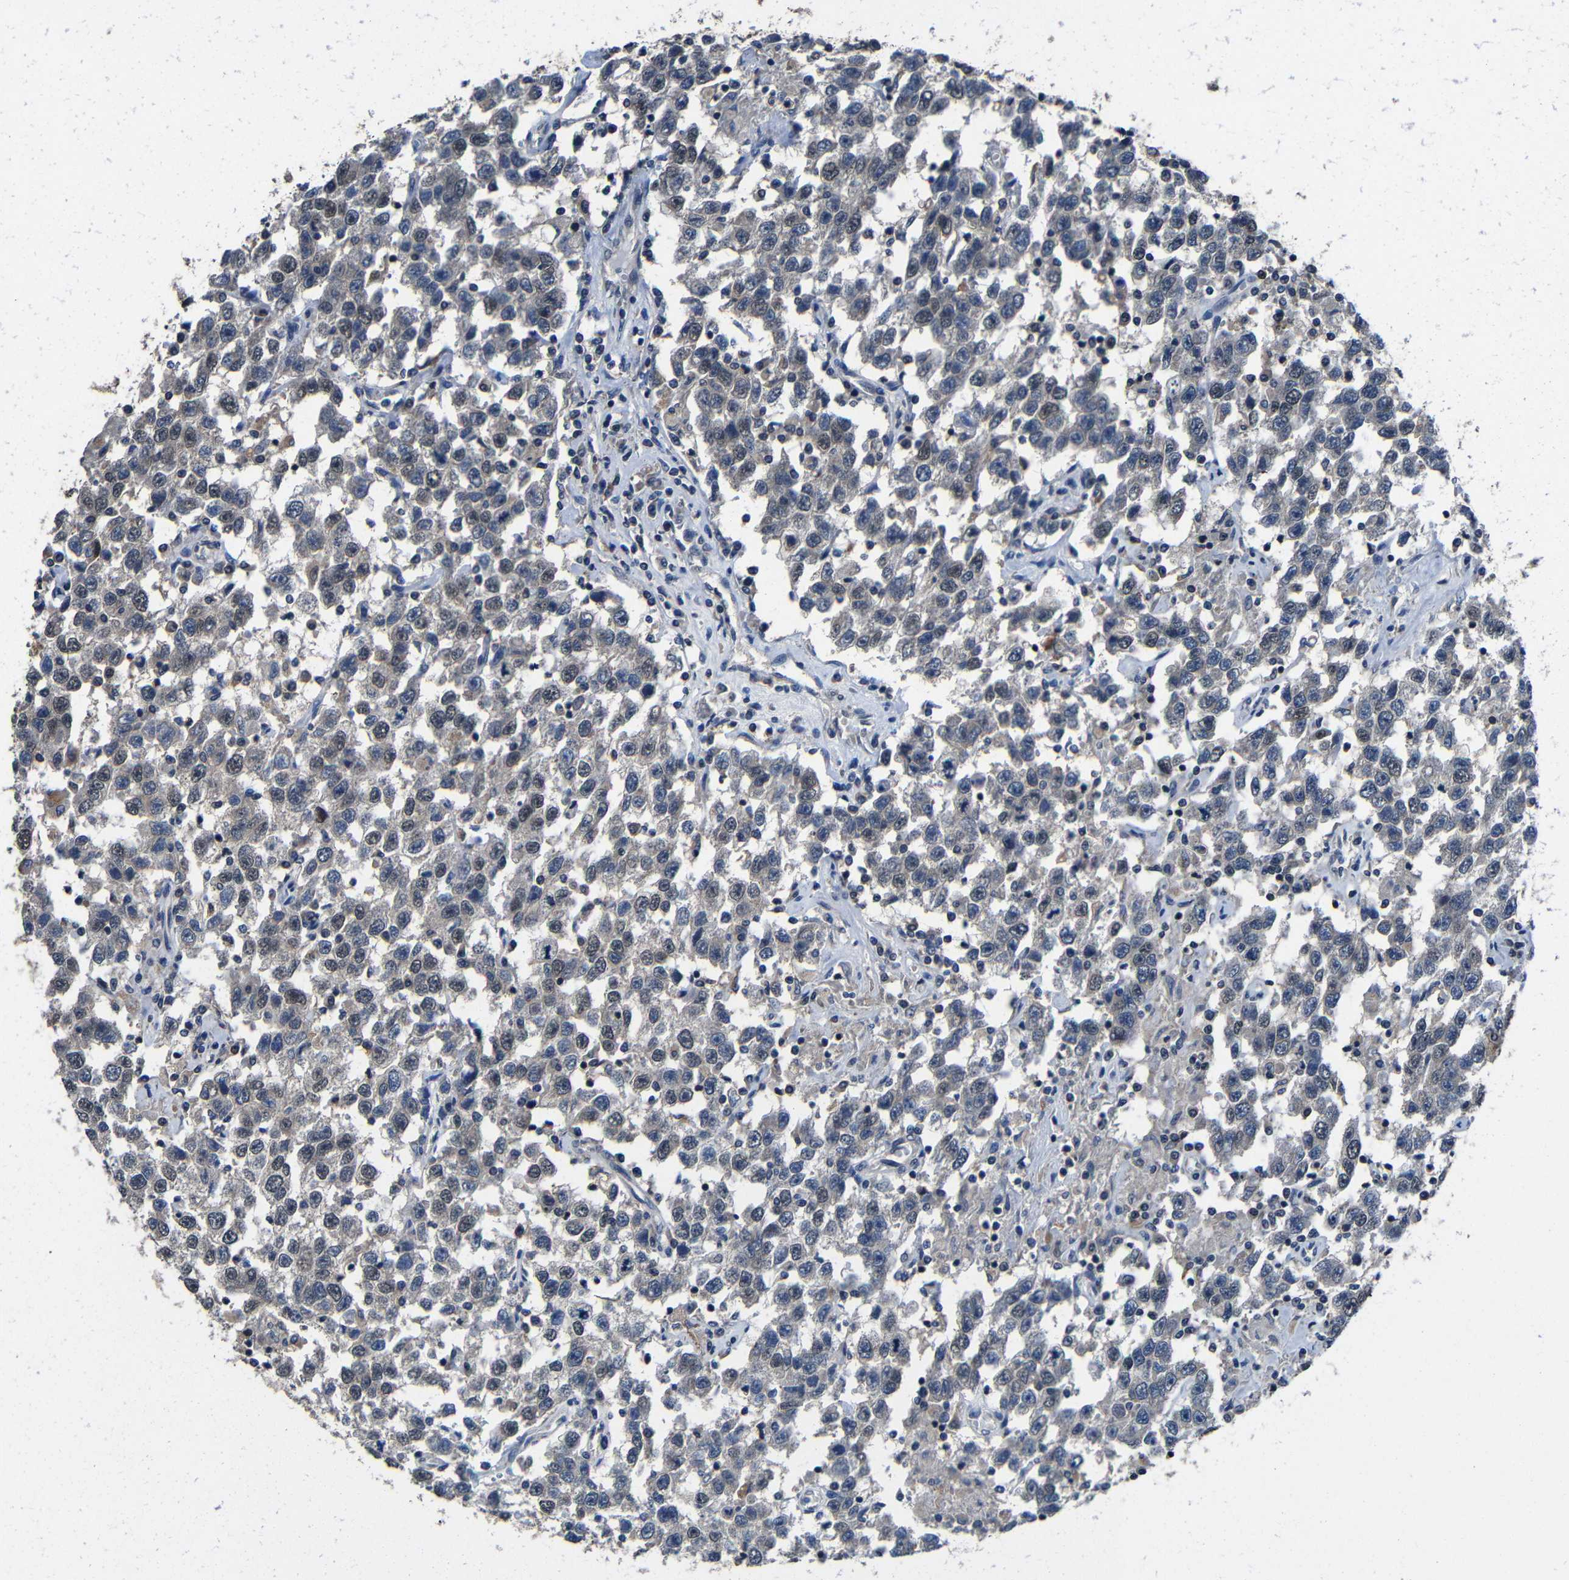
{"staining": {"intensity": "negative", "quantity": "none", "location": "none"}, "tissue": "testis cancer", "cell_type": "Tumor cells", "image_type": "cancer", "snomed": [{"axis": "morphology", "description": "Seminoma, NOS"}, {"axis": "topography", "description": "Testis"}], "caption": "The photomicrograph demonstrates no significant staining in tumor cells of testis cancer (seminoma).", "gene": "C6orf89", "patient": {"sex": "male", "age": 41}}